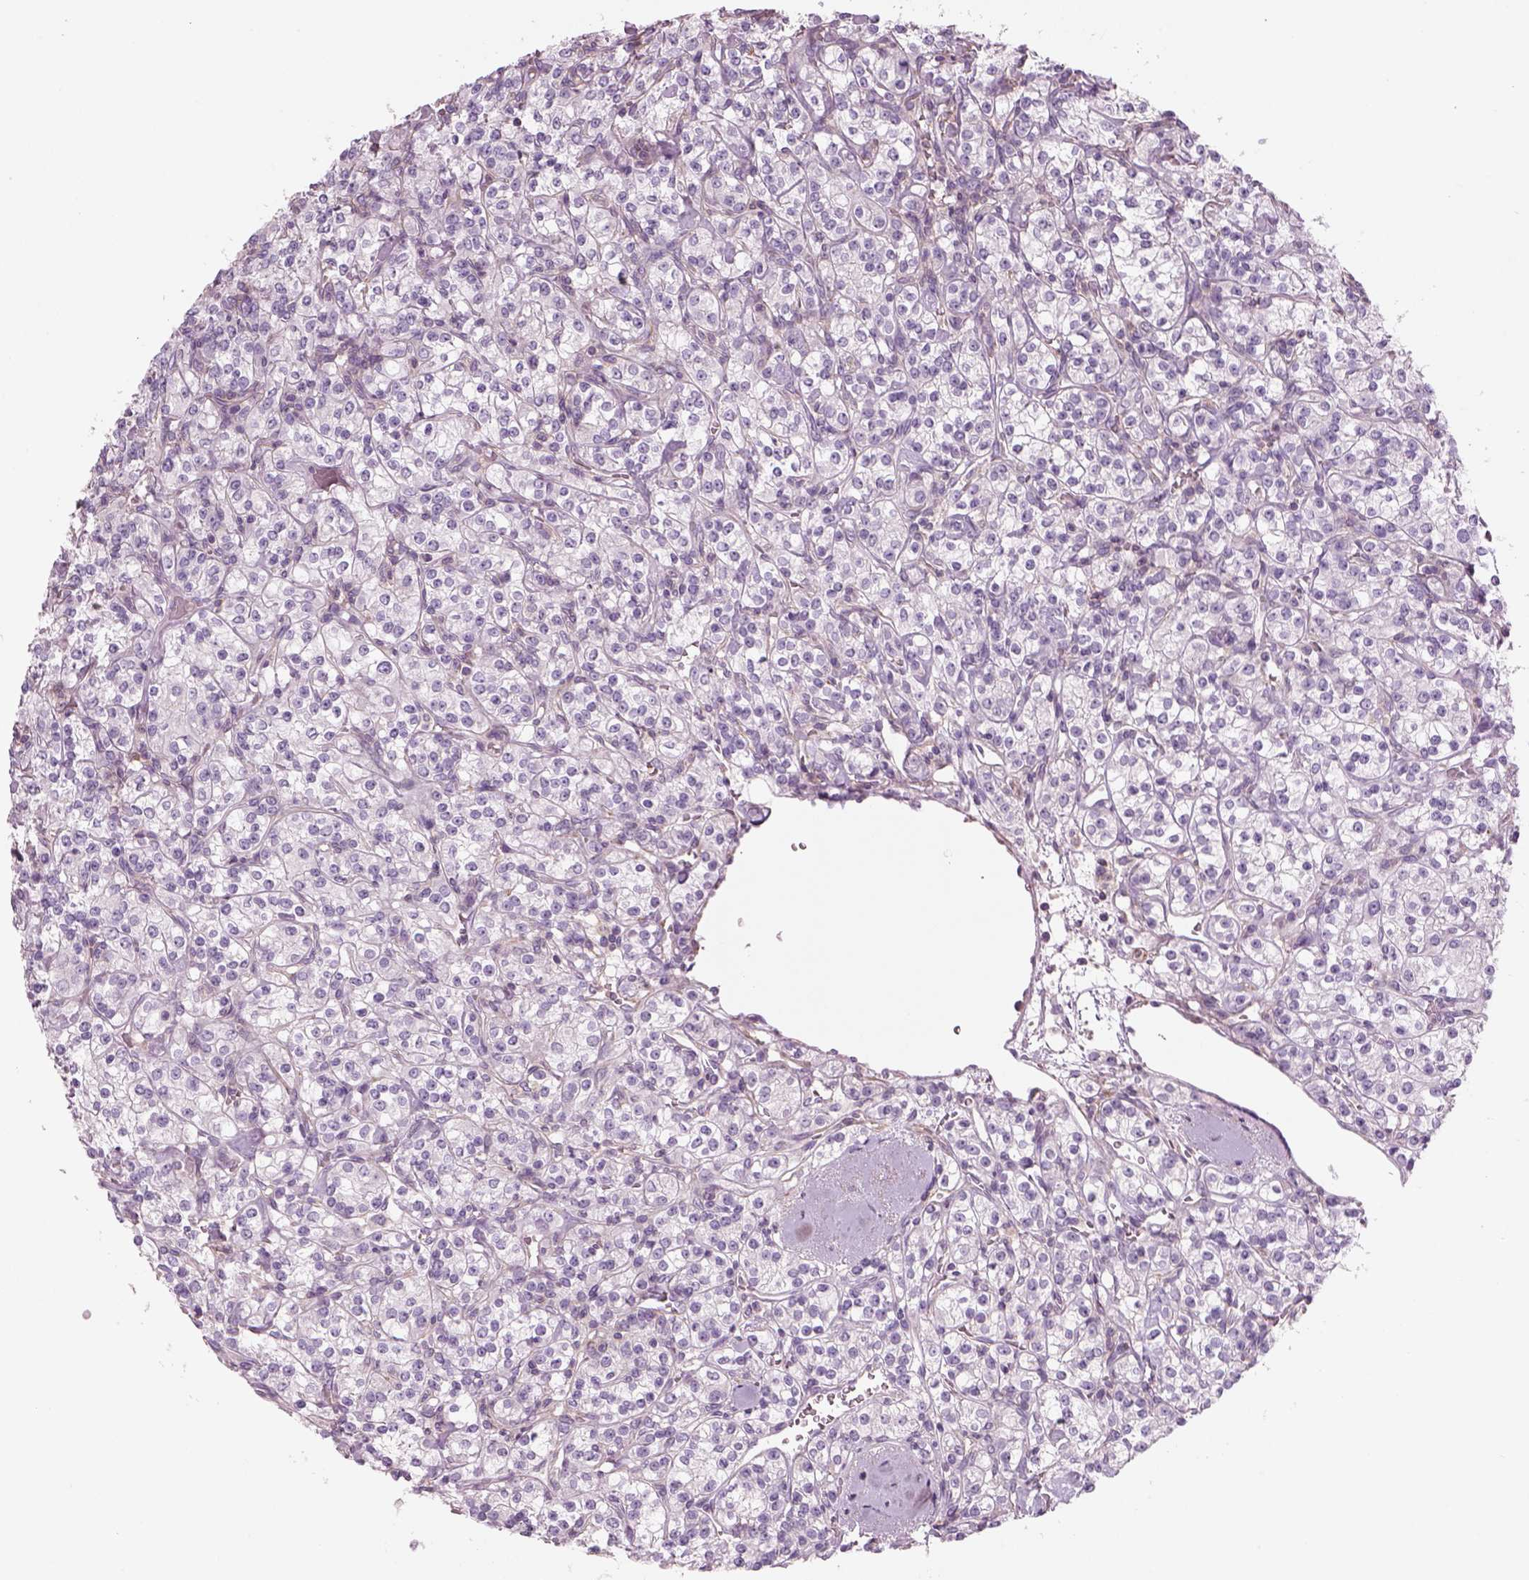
{"staining": {"intensity": "negative", "quantity": "none", "location": "none"}, "tissue": "renal cancer", "cell_type": "Tumor cells", "image_type": "cancer", "snomed": [{"axis": "morphology", "description": "Adenocarcinoma, NOS"}, {"axis": "topography", "description": "Kidney"}], "caption": "High magnification brightfield microscopy of adenocarcinoma (renal) stained with DAB (brown) and counterstained with hematoxylin (blue): tumor cells show no significant staining.", "gene": "SLC1A7", "patient": {"sex": "male", "age": 77}}